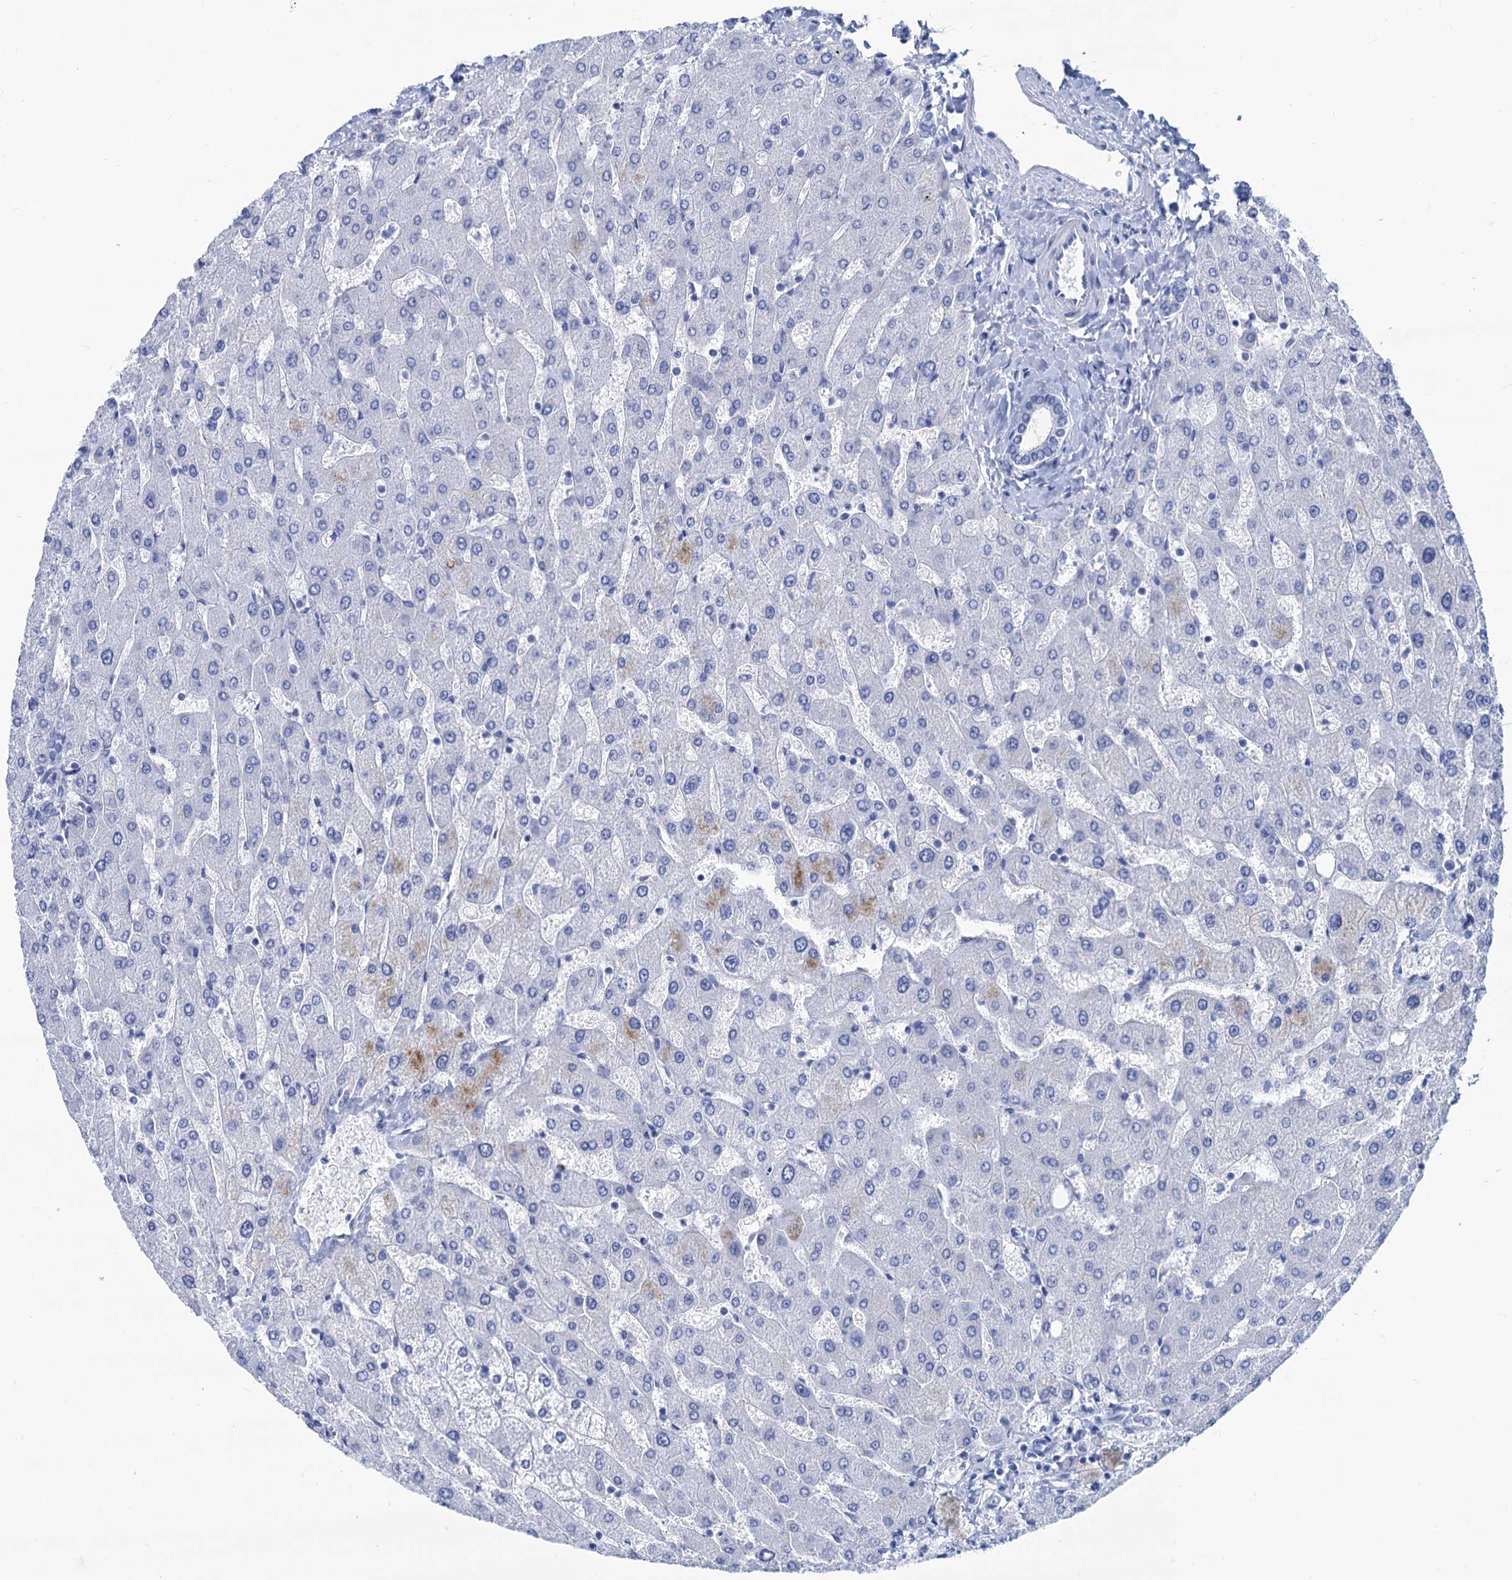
{"staining": {"intensity": "negative", "quantity": "none", "location": "none"}, "tissue": "liver", "cell_type": "Cholangiocytes", "image_type": "normal", "snomed": [{"axis": "morphology", "description": "Normal tissue, NOS"}, {"axis": "topography", "description": "Liver"}], "caption": "Immunohistochemical staining of unremarkable liver shows no significant staining in cholangiocytes.", "gene": "CABYR", "patient": {"sex": "male", "age": 55}}